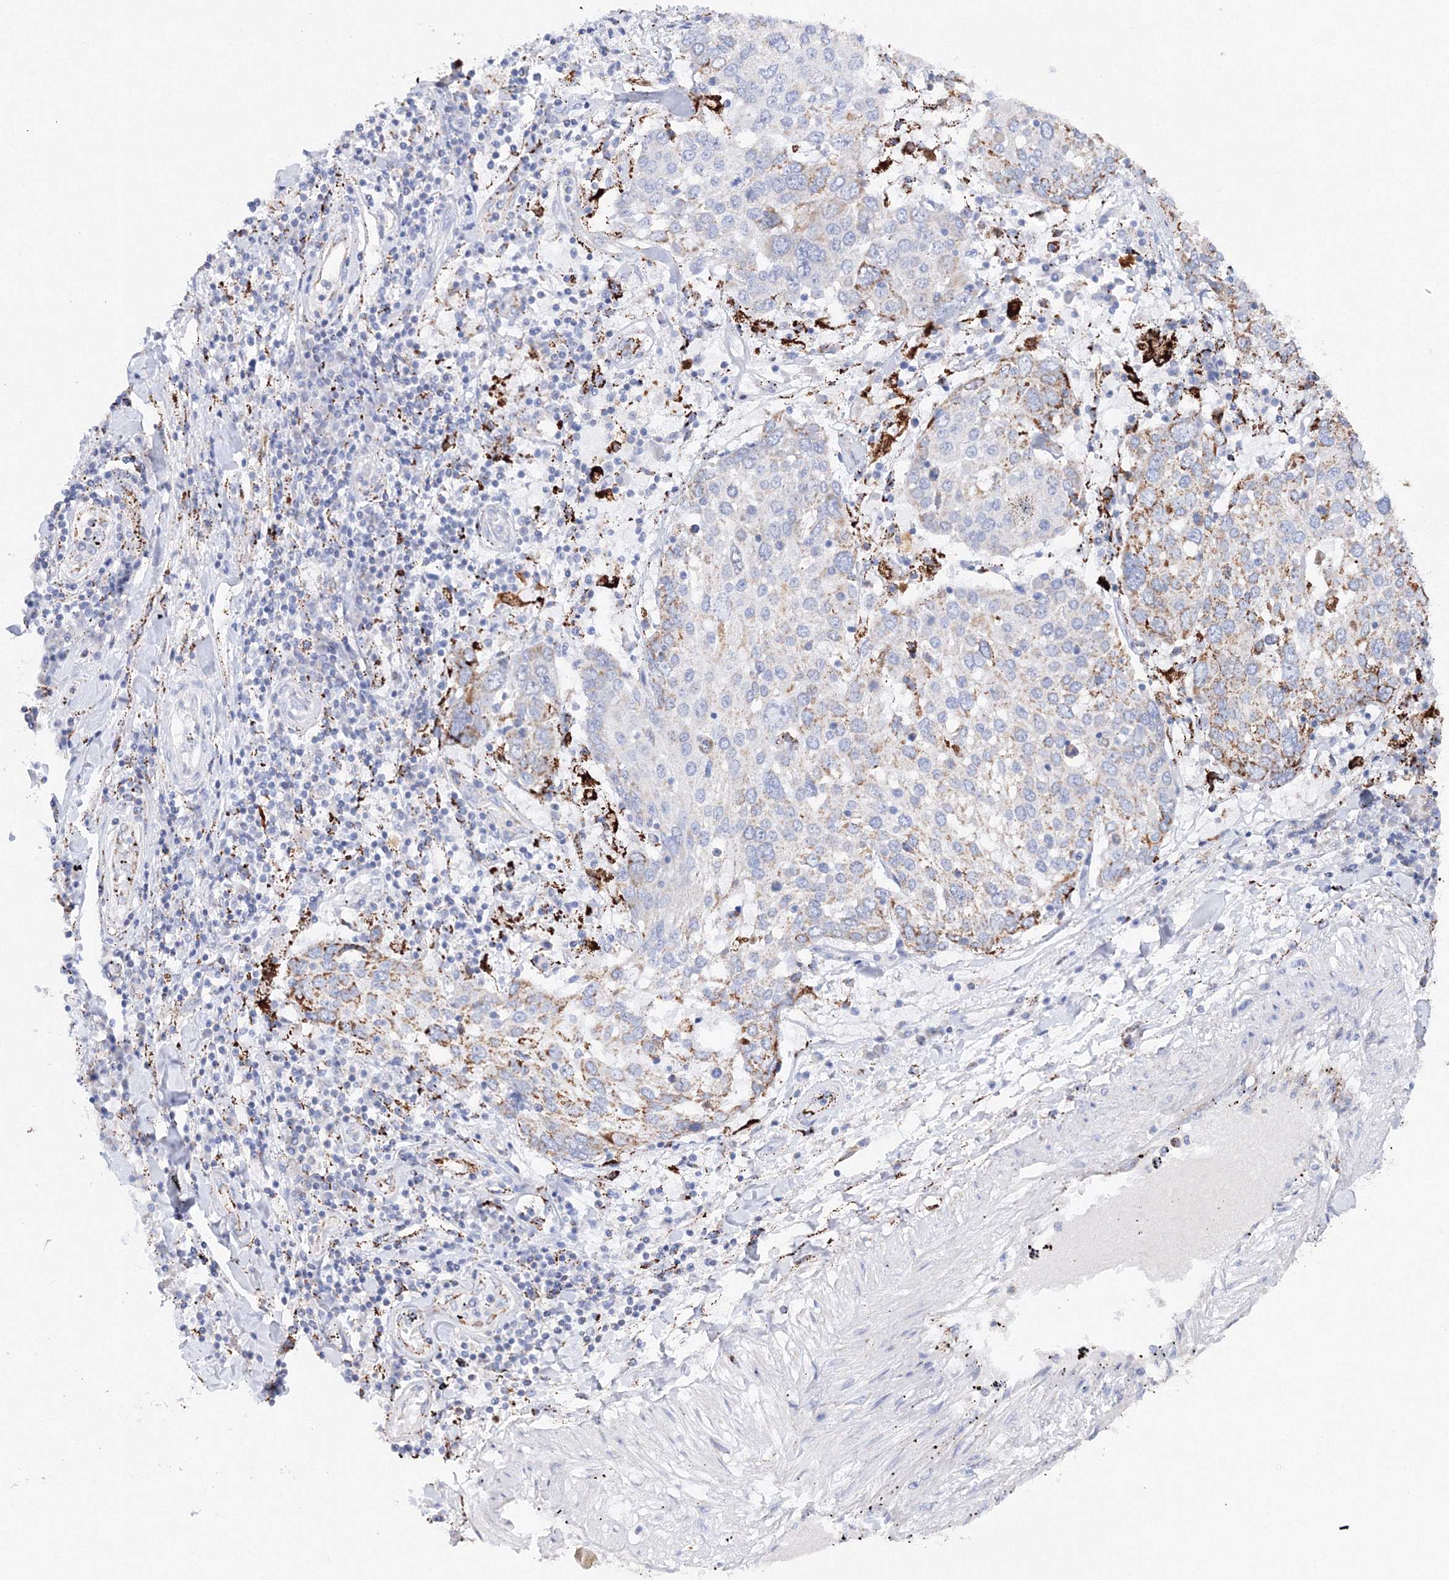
{"staining": {"intensity": "moderate", "quantity": "25%-75%", "location": "cytoplasmic/membranous"}, "tissue": "lung cancer", "cell_type": "Tumor cells", "image_type": "cancer", "snomed": [{"axis": "morphology", "description": "Squamous cell carcinoma, NOS"}, {"axis": "topography", "description": "Lung"}], "caption": "Immunohistochemistry (IHC) of human squamous cell carcinoma (lung) demonstrates medium levels of moderate cytoplasmic/membranous expression in approximately 25%-75% of tumor cells.", "gene": "MERTK", "patient": {"sex": "male", "age": 65}}